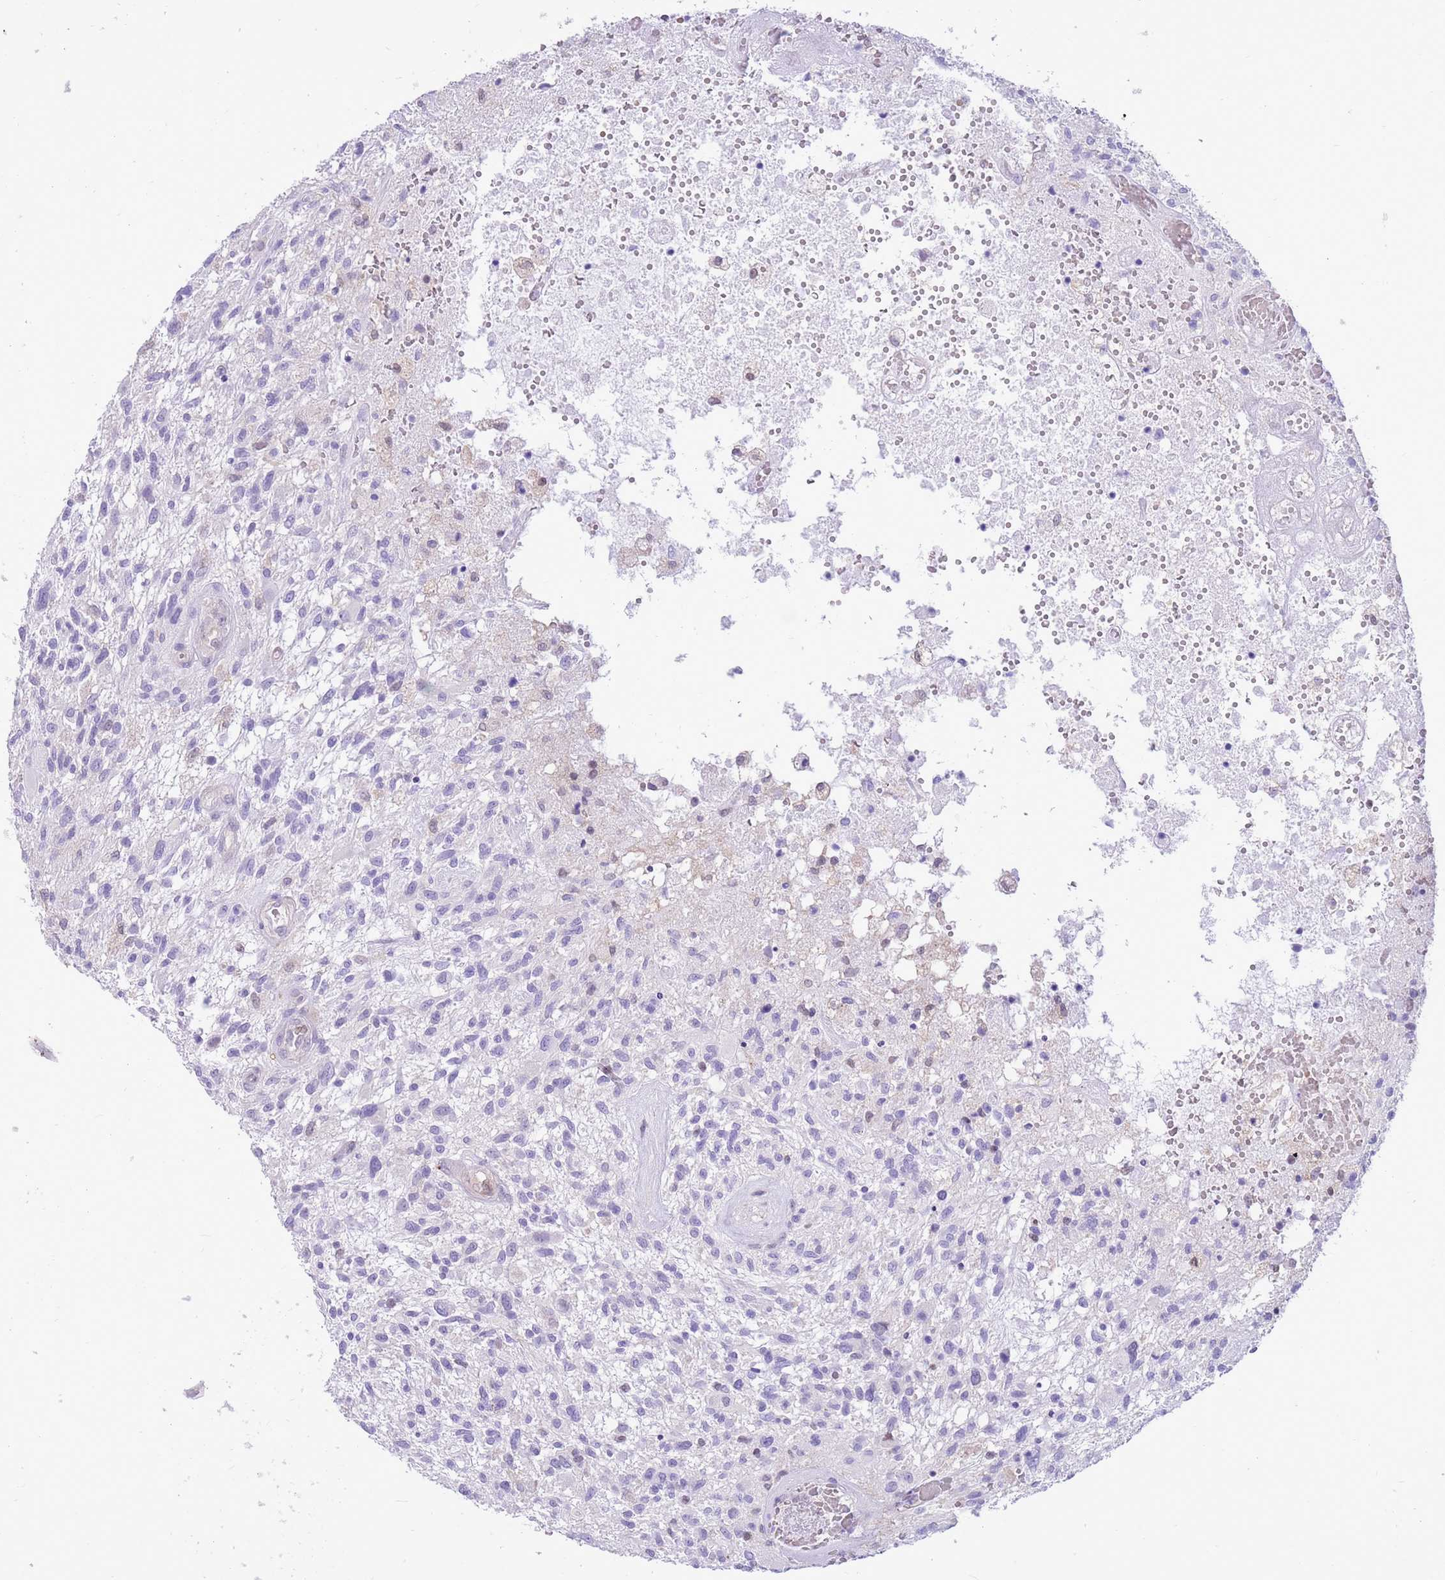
{"staining": {"intensity": "negative", "quantity": "none", "location": "none"}, "tissue": "glioma", "cell_type": "Tumor cells", "image_type": "cancer", "snomed": [{"axis": "morphology", "description": "Glioma, malignant, High grade"}, {"axis": "topography", "description": "Brain"}], "caption": "Protein analysis of malignant high-grade glioma reveals no significant positivity in tumor cells.", "gene": "DDI2", "patient": {"sex": "male", "age": 47}}